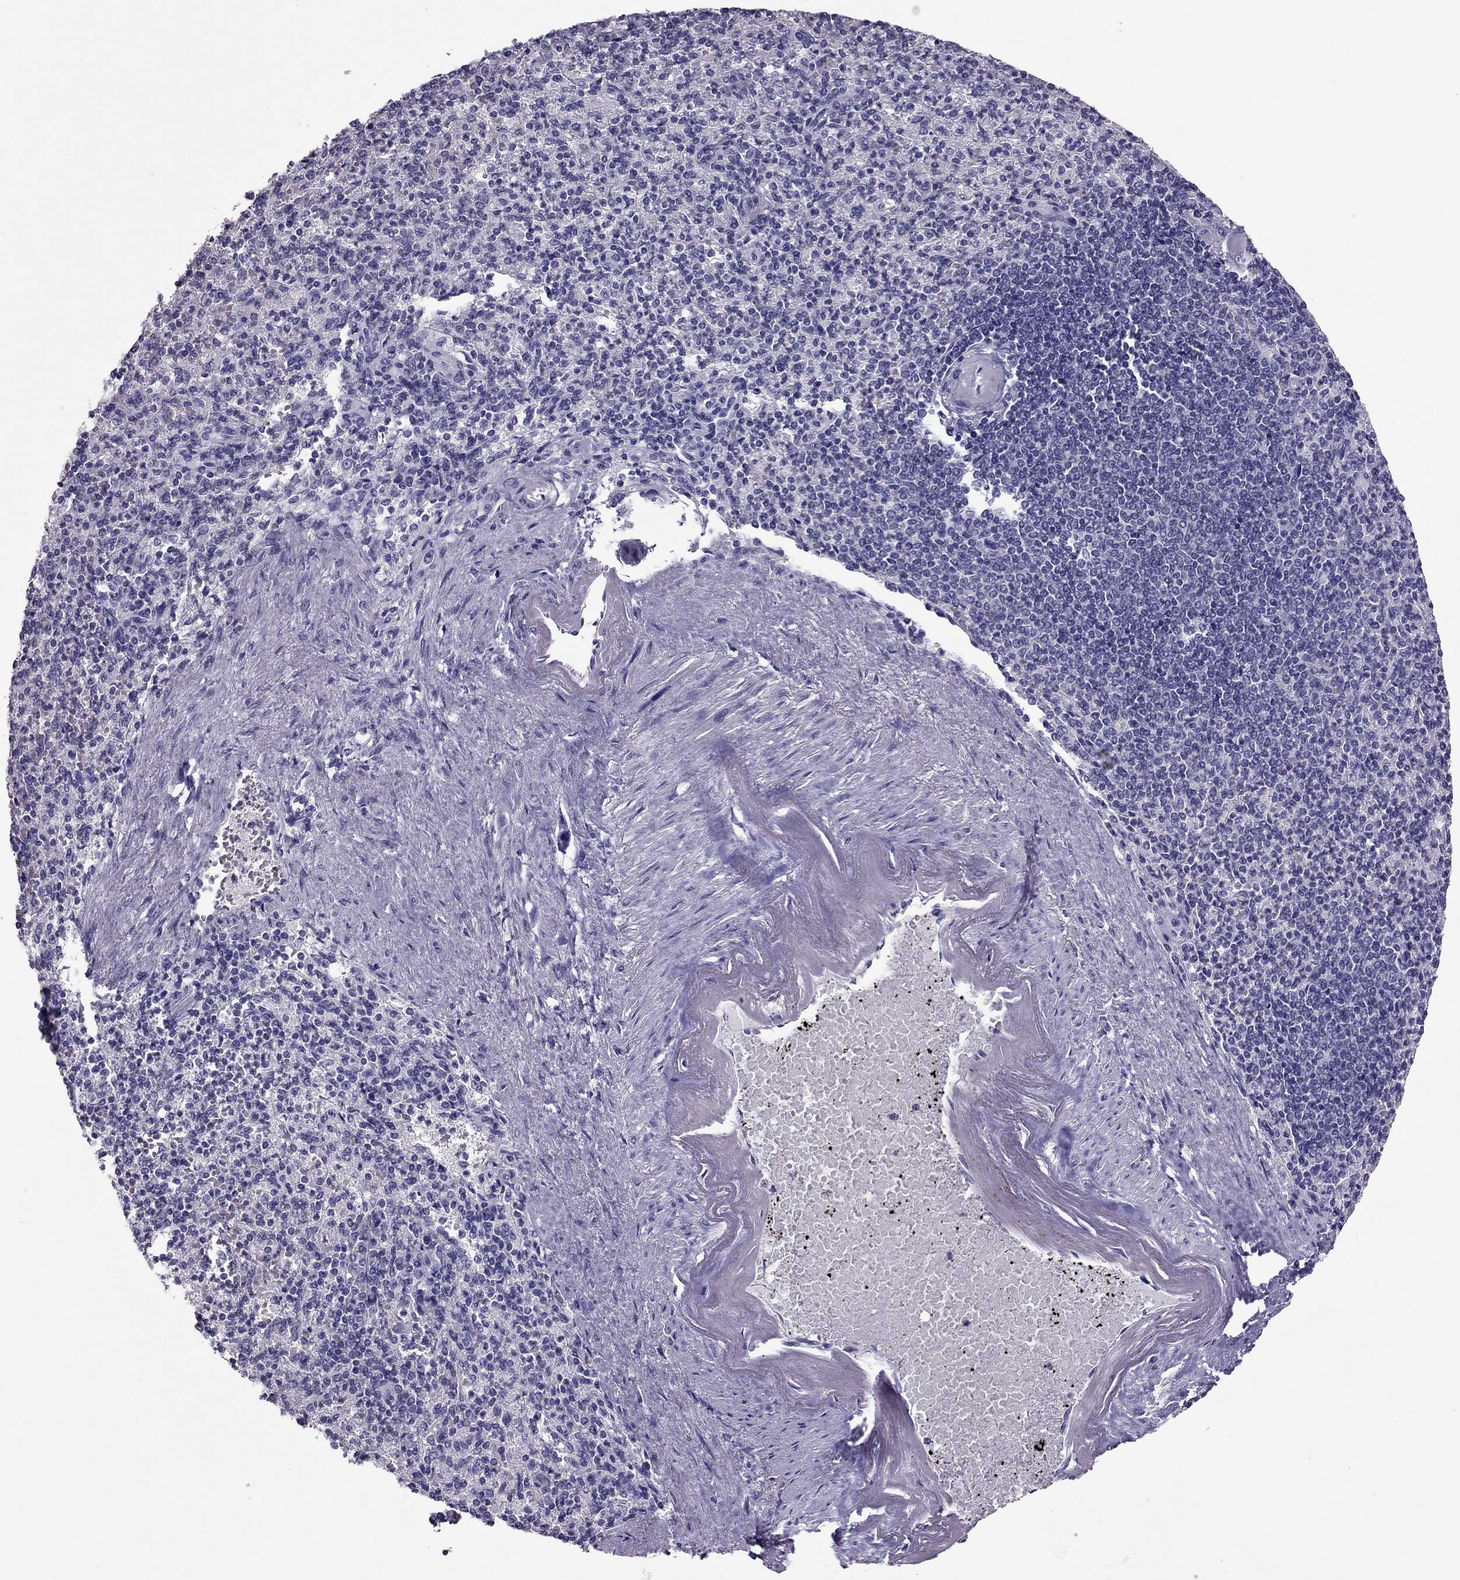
{"staining": {"intensity": "negative", "quantity": "none", "location": "none"}, "tissue": "spleen", "cell_type": "Cells in red pulp", "image_type": "normal", "snomed": [{"axis": "morphology", "description": "Normal tissue, NOS"}, {"axis": "topography", "description": "Spleen"}], "caption": "There is no significant staining in cells in red pulp of spleen. (DAB (3,3'-diaminobenzidine) immunohistochemistry (IHC) with hematoxylin counter stain).", "gene": "RHO", "patient": {"sex": "female", "age": 74}}